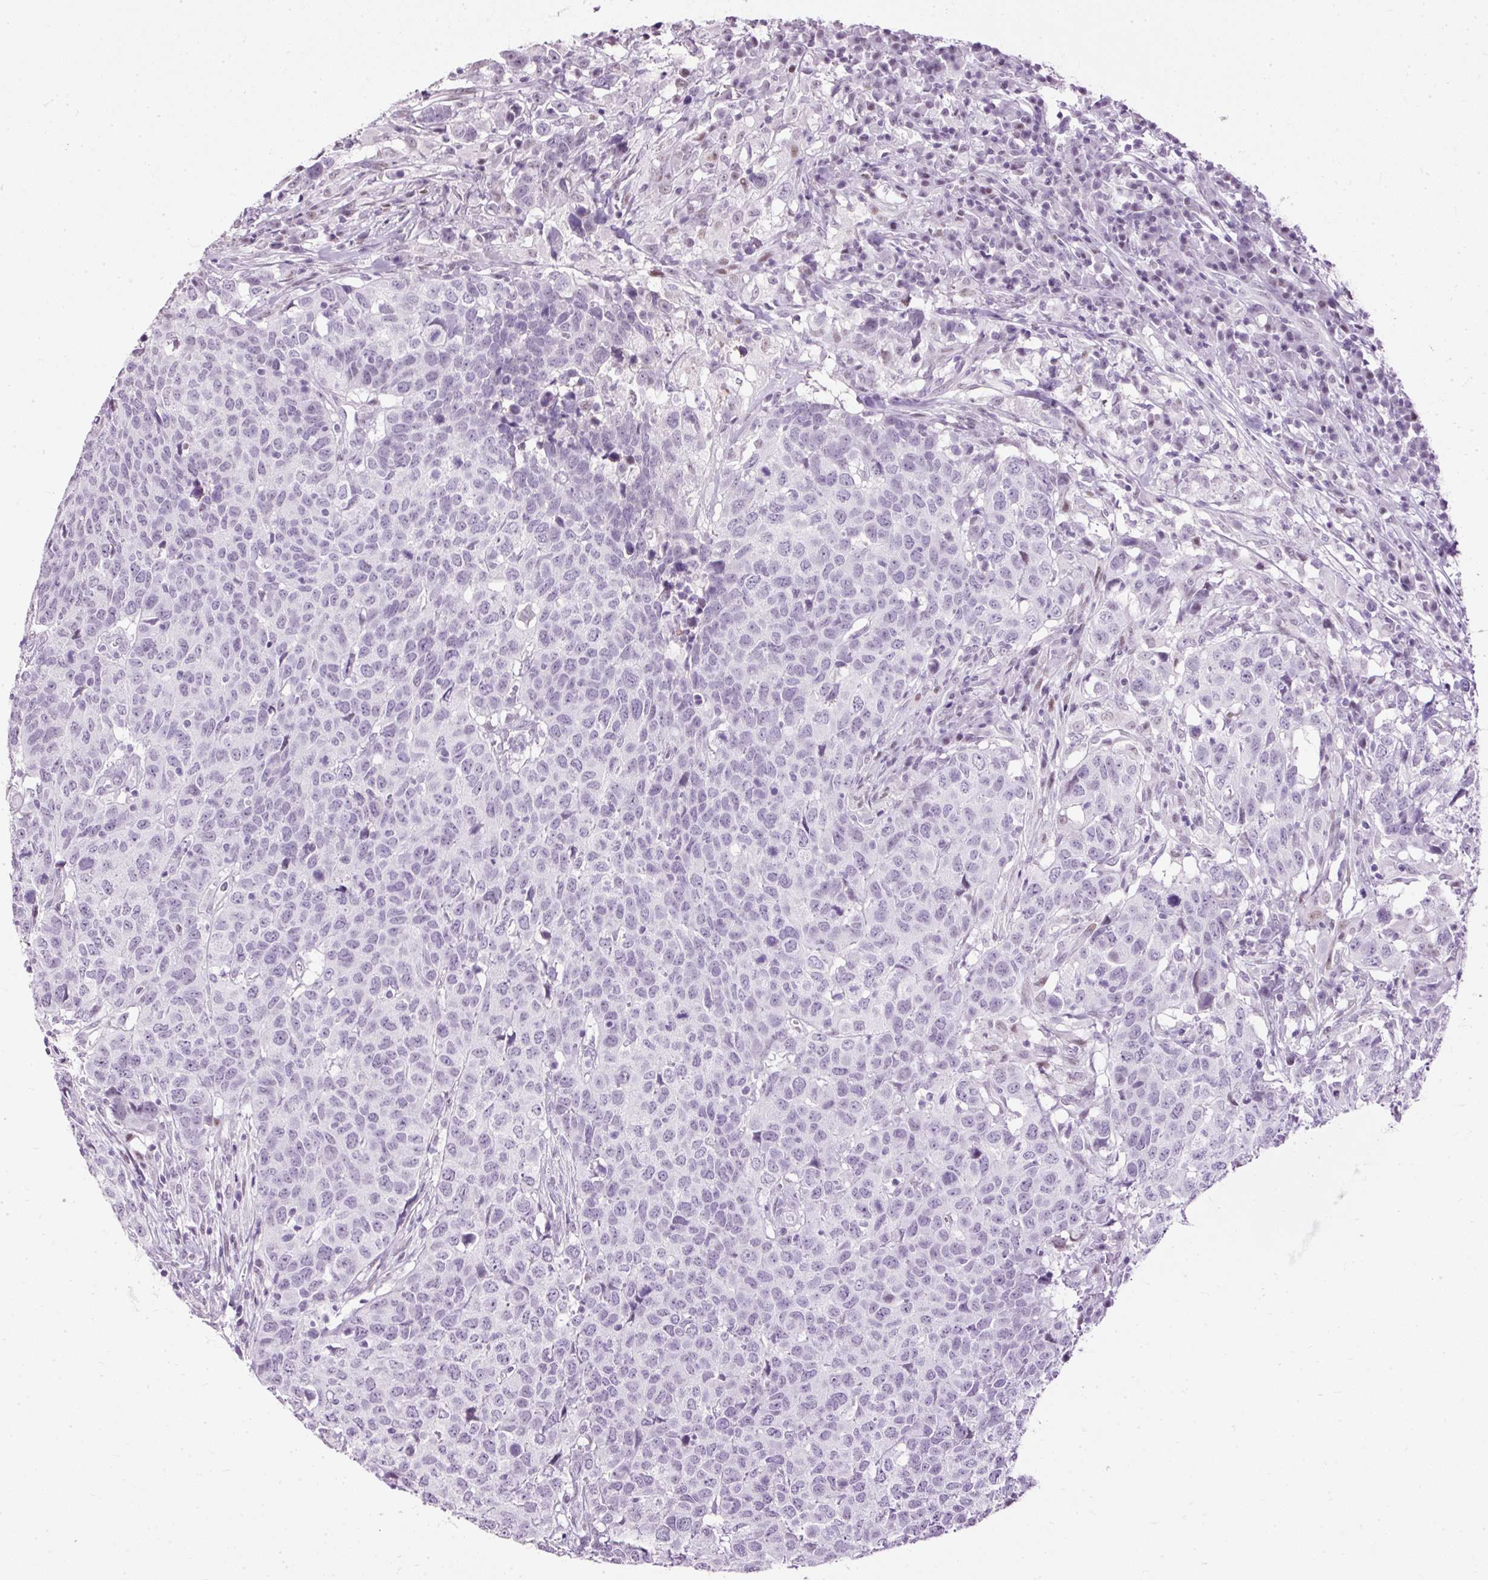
{"staining": {"intensity": "negative", "quantity": "none", "location": "none"}, "tissue": "head and neck cancer", "cell_type": "Tumor cells", "image_type": "cancer", "snomed": [{"axis": "morphology", "description": "Normal tissue, NOS"}, {"axis": "morphology", "description": "Squamous cell carcinoma, NOS"}, {"axis": "topography", "description": "Skeletal muscle"}, {"axis": "topography", "description": "Vascular tissue"}, {"axis": "topography", "description": "Peripheral nerve tissue"}, {"axis": "topography", "description": "Head-Neck"}], "caption": "A micrograph of head and neck cancer (squamous cell carcinoma) stained for a protein reveals no brown staining in tumor cells.", "gene": "PDE6B", "patient": {"sex": "male", "age": 66}}